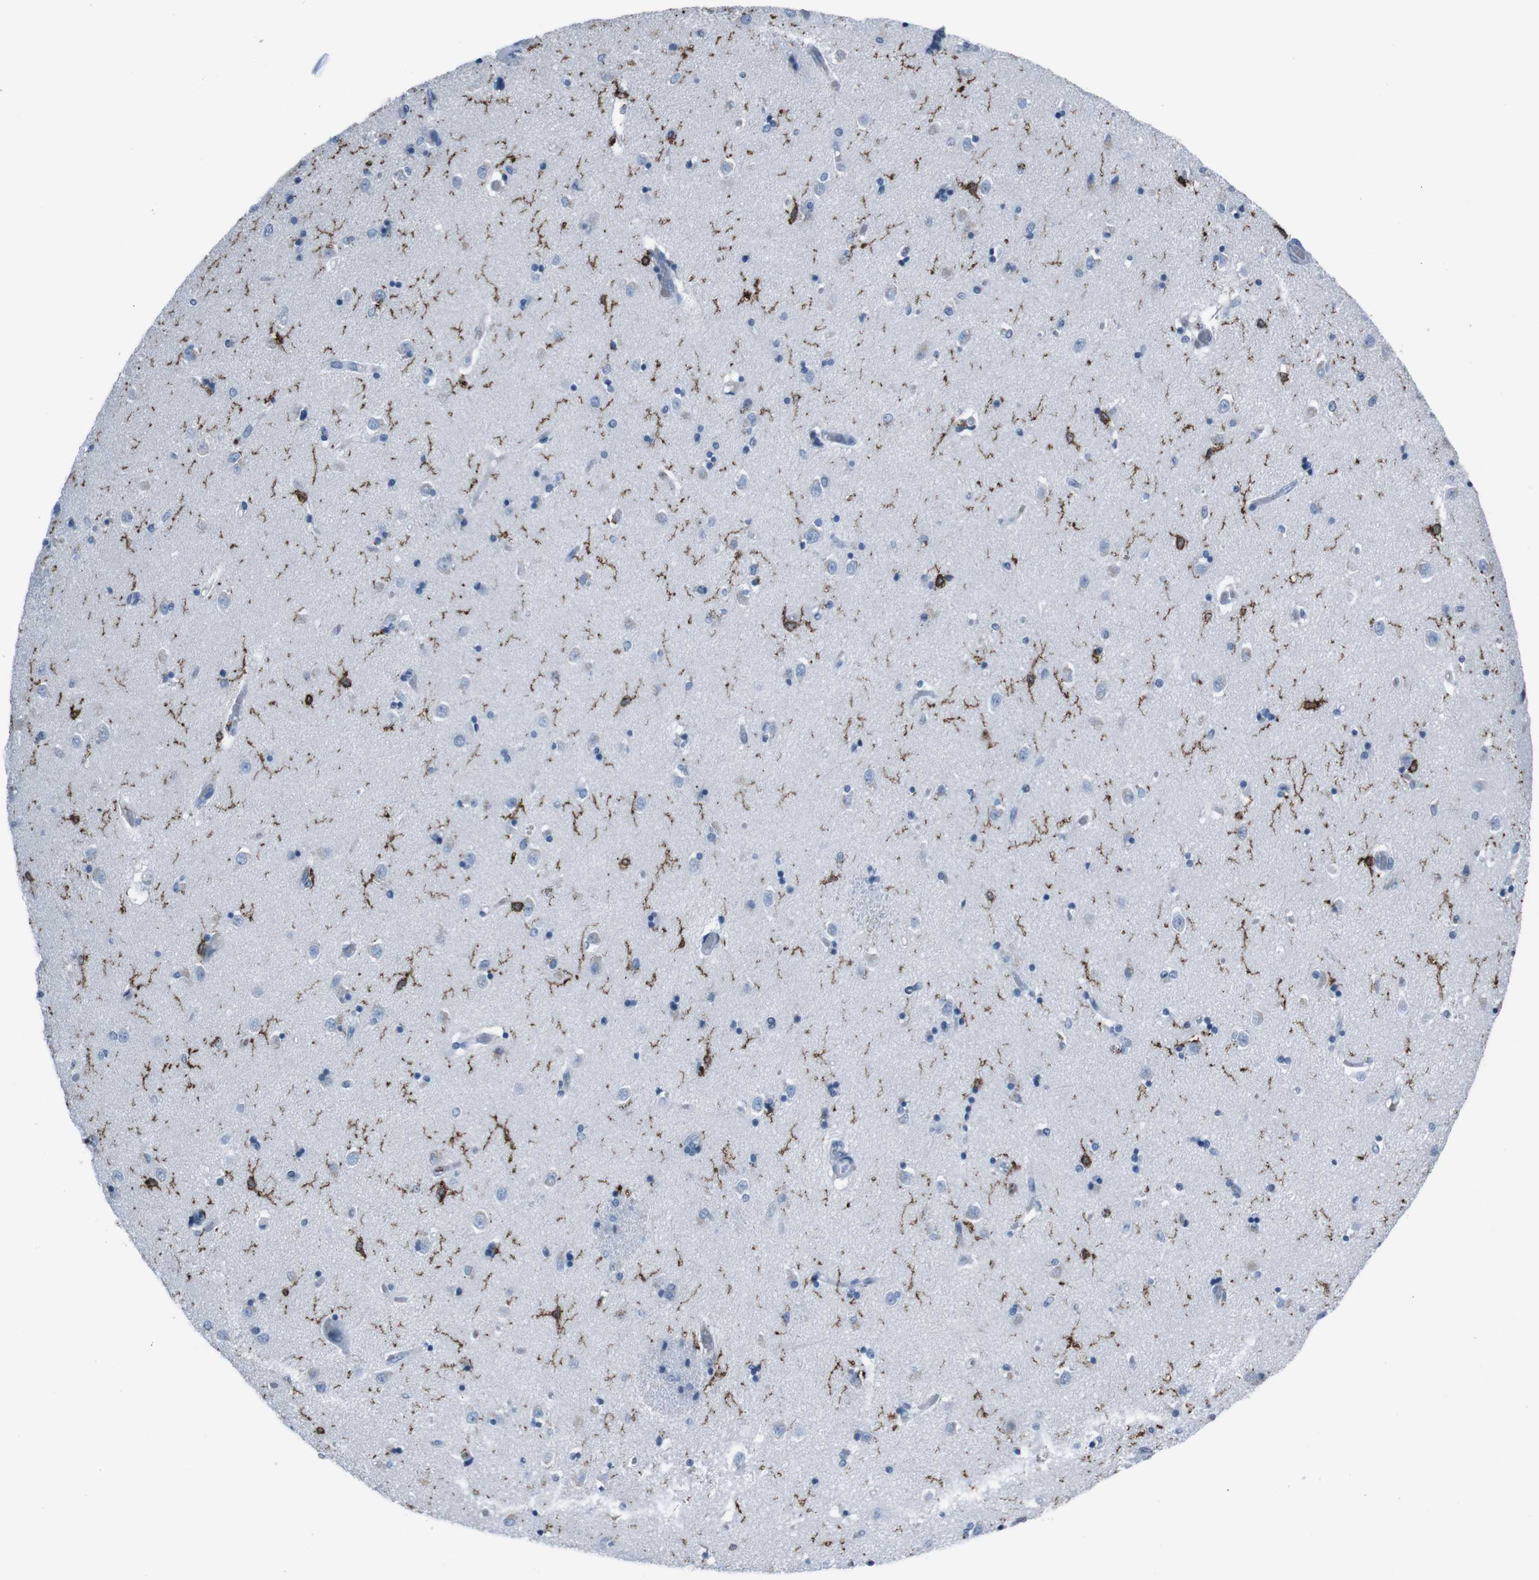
{"staining": {"intensity": "moderate", "quantity": "<25%", "location": "cytoplasmic/membranous"}, "tissue": "caudate", "cell_type": "Glial cells", "image_type": "normal", "snomed": [{"axis": "morphology", "description": "Normal tissue, NOS"}, {"axis": "topography", "description": "Lateral ventricle wall"}], "caption": "Protein analysis of unremarkable caudate displays moderate cytoplasmic/membranous expression in about <25% of glial cells.", "gene": "ST6GAL1", "patient": {"sex": "female", "age": 54}}